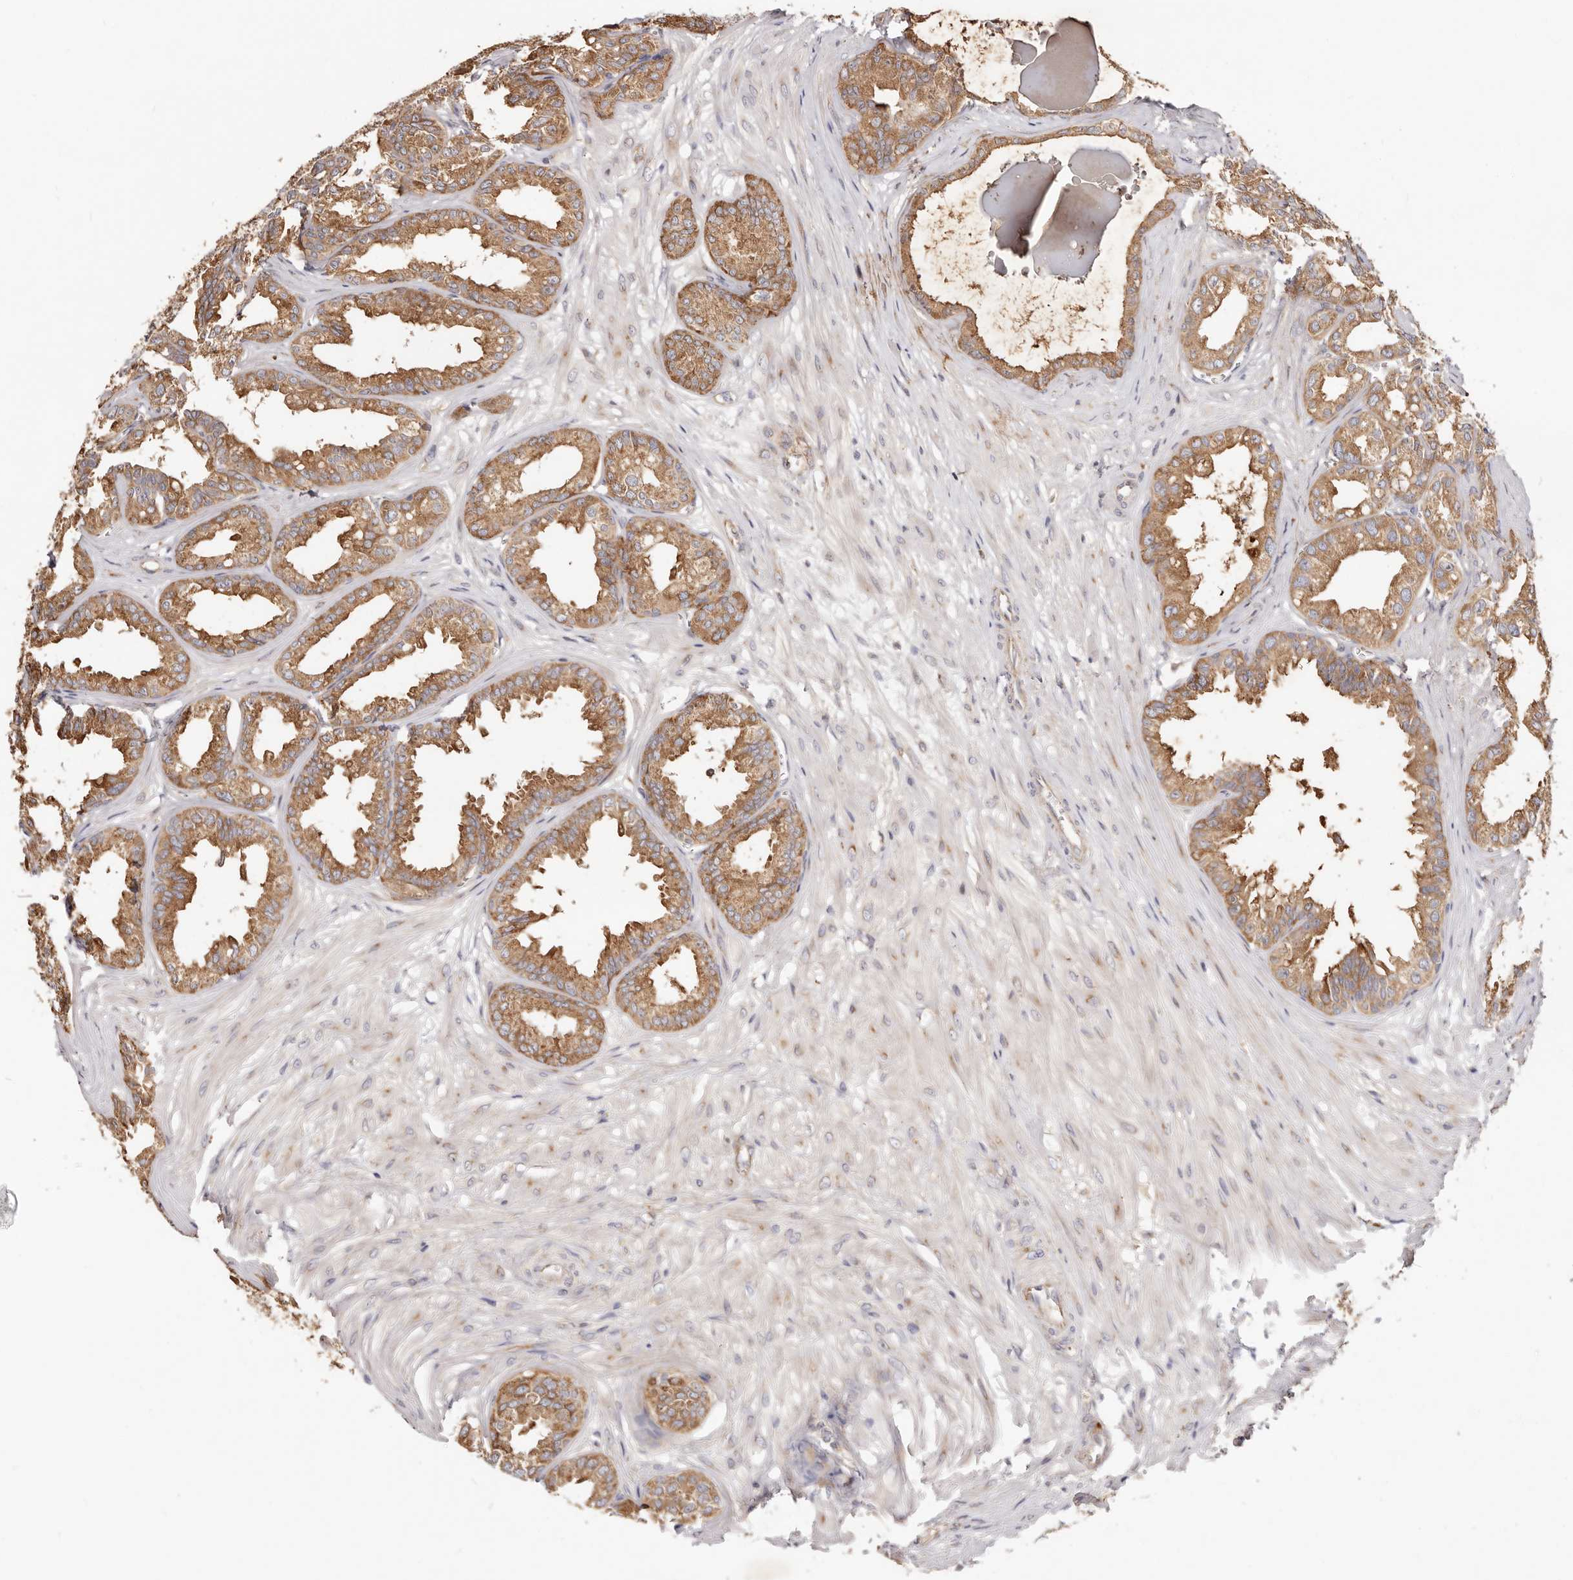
{"staining": {"intensity": "moderate", "quantity": ">75%", "location": "cytoplasmic/membranous"}, "tissue": "seminal vesicle", "cell_type": "Glandular cells", "image_type": "normal", "snomed": [{"axis": "morphology", "description": "Normal tissue, NOS"}, {"axis": "topography", "description": "Prostate"}, {"axis": "topography", "description": "Seminal veicle"}], "caption": "DAB (3,3'-diaminobenzidine) immunohistochemical staining of unremarkable seminal vesicle displays moderate cytoplasmic/membranous protein positivity in about >75% of glandular cells. The protein of interest is stained brown, and the nuclei are stained in blue (DAB IHC with brightfield microscopy, high magnification).", "gene": "GNA13", "patient": {"sex": "male", "age": 51}}